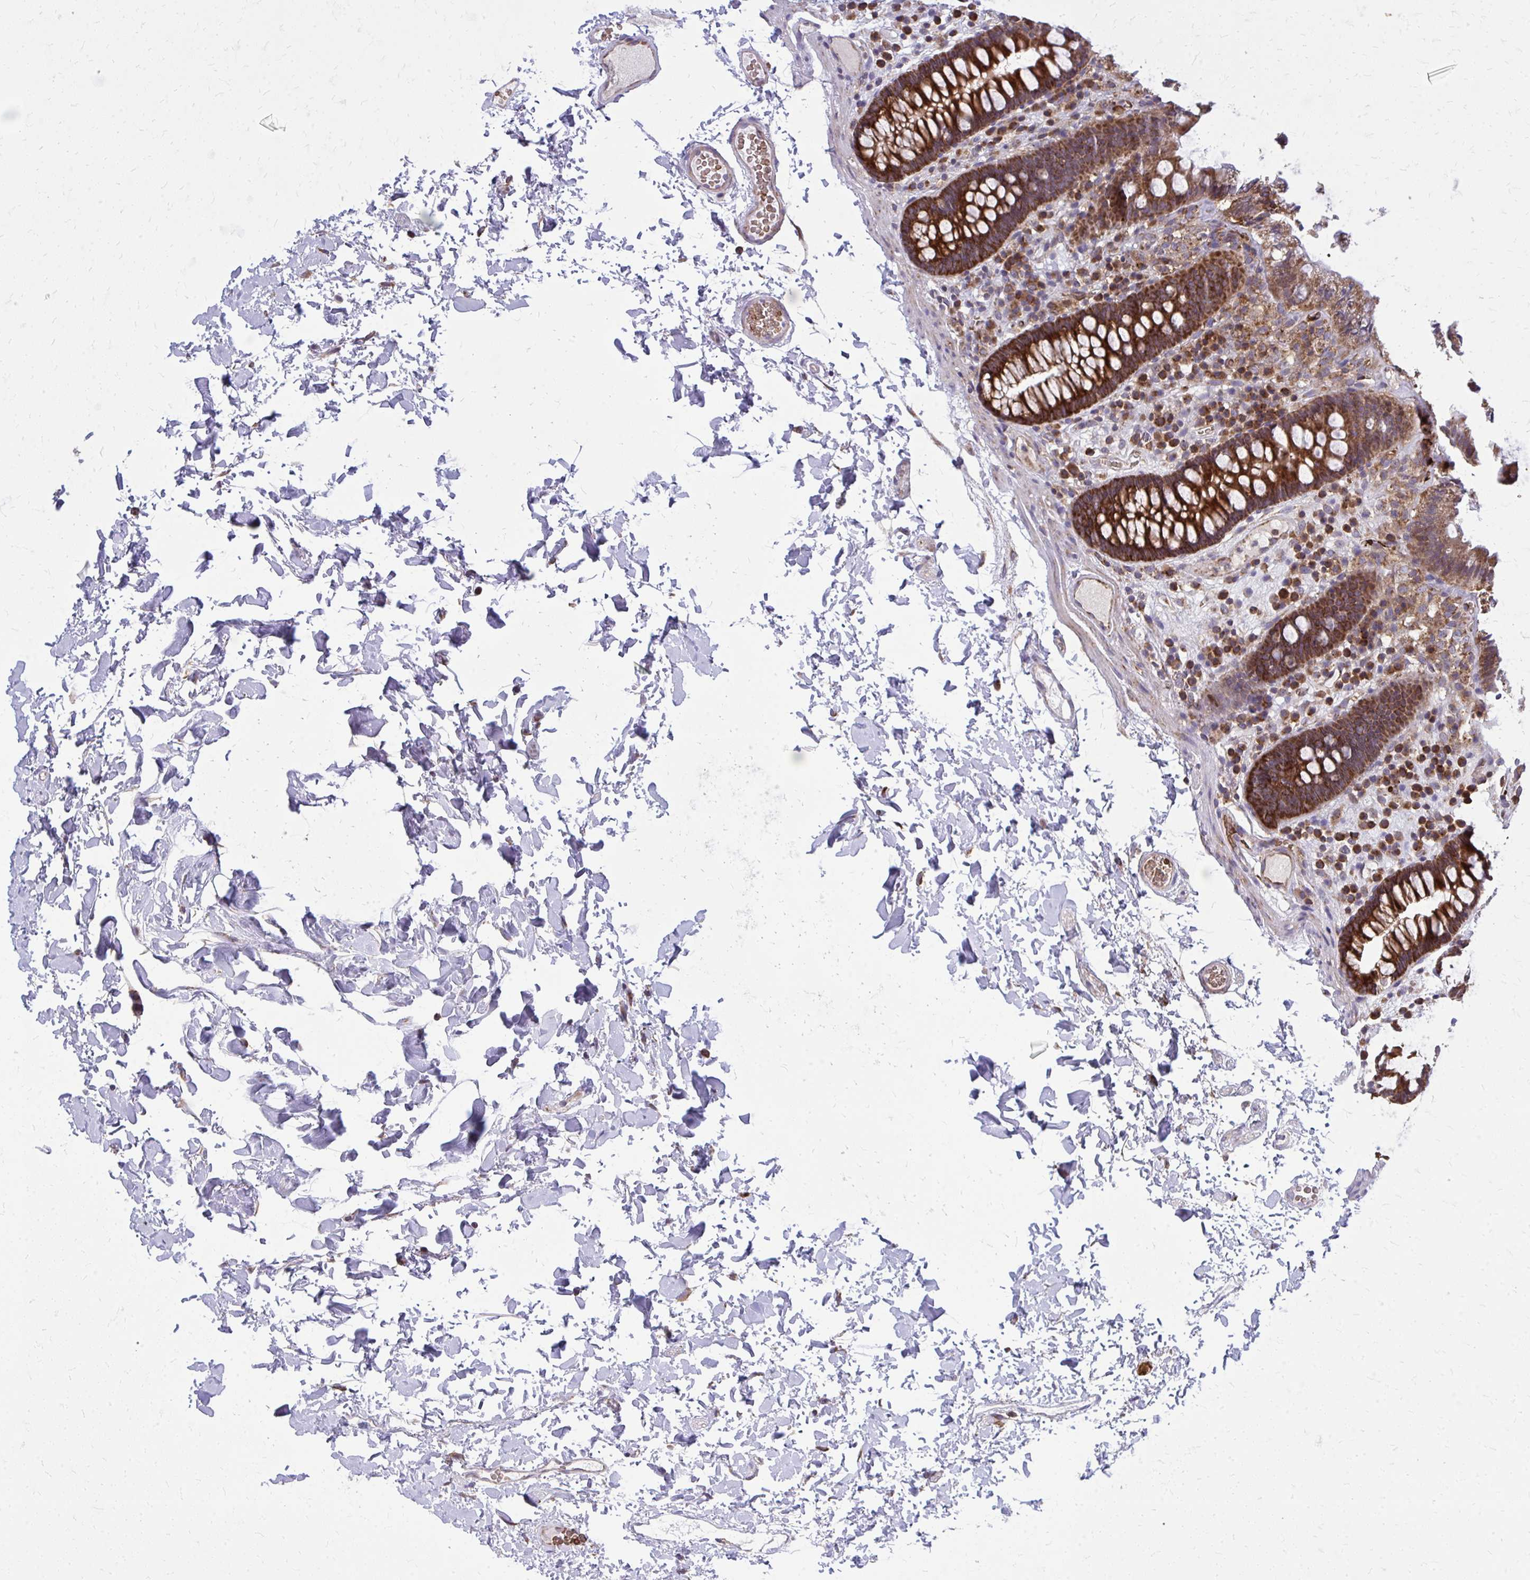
{"staining": {"intensity": "weak", "quantity": "25%-75%", "location": "cytoplasmic/membranous"}, "tissue": "colon", "cell_type": "Endothelial cells", "image_type": "normal", "snomed": [{"axis": "morphology", "description": "Normal tissue, NOS"}, {"axis": "topography", "description": "Colon"}, {"axis": "topography", "description": "Peripheral nerve tissue"}], "caption": "Immunohistochemistry (DAB) staining of unremarkable colon displays weak cytoplasmic/membranous protein expression in about 25%-75% of endothelial cells.", "gene": "PDK4", "patient": {"sex": "male", "age": 84}}